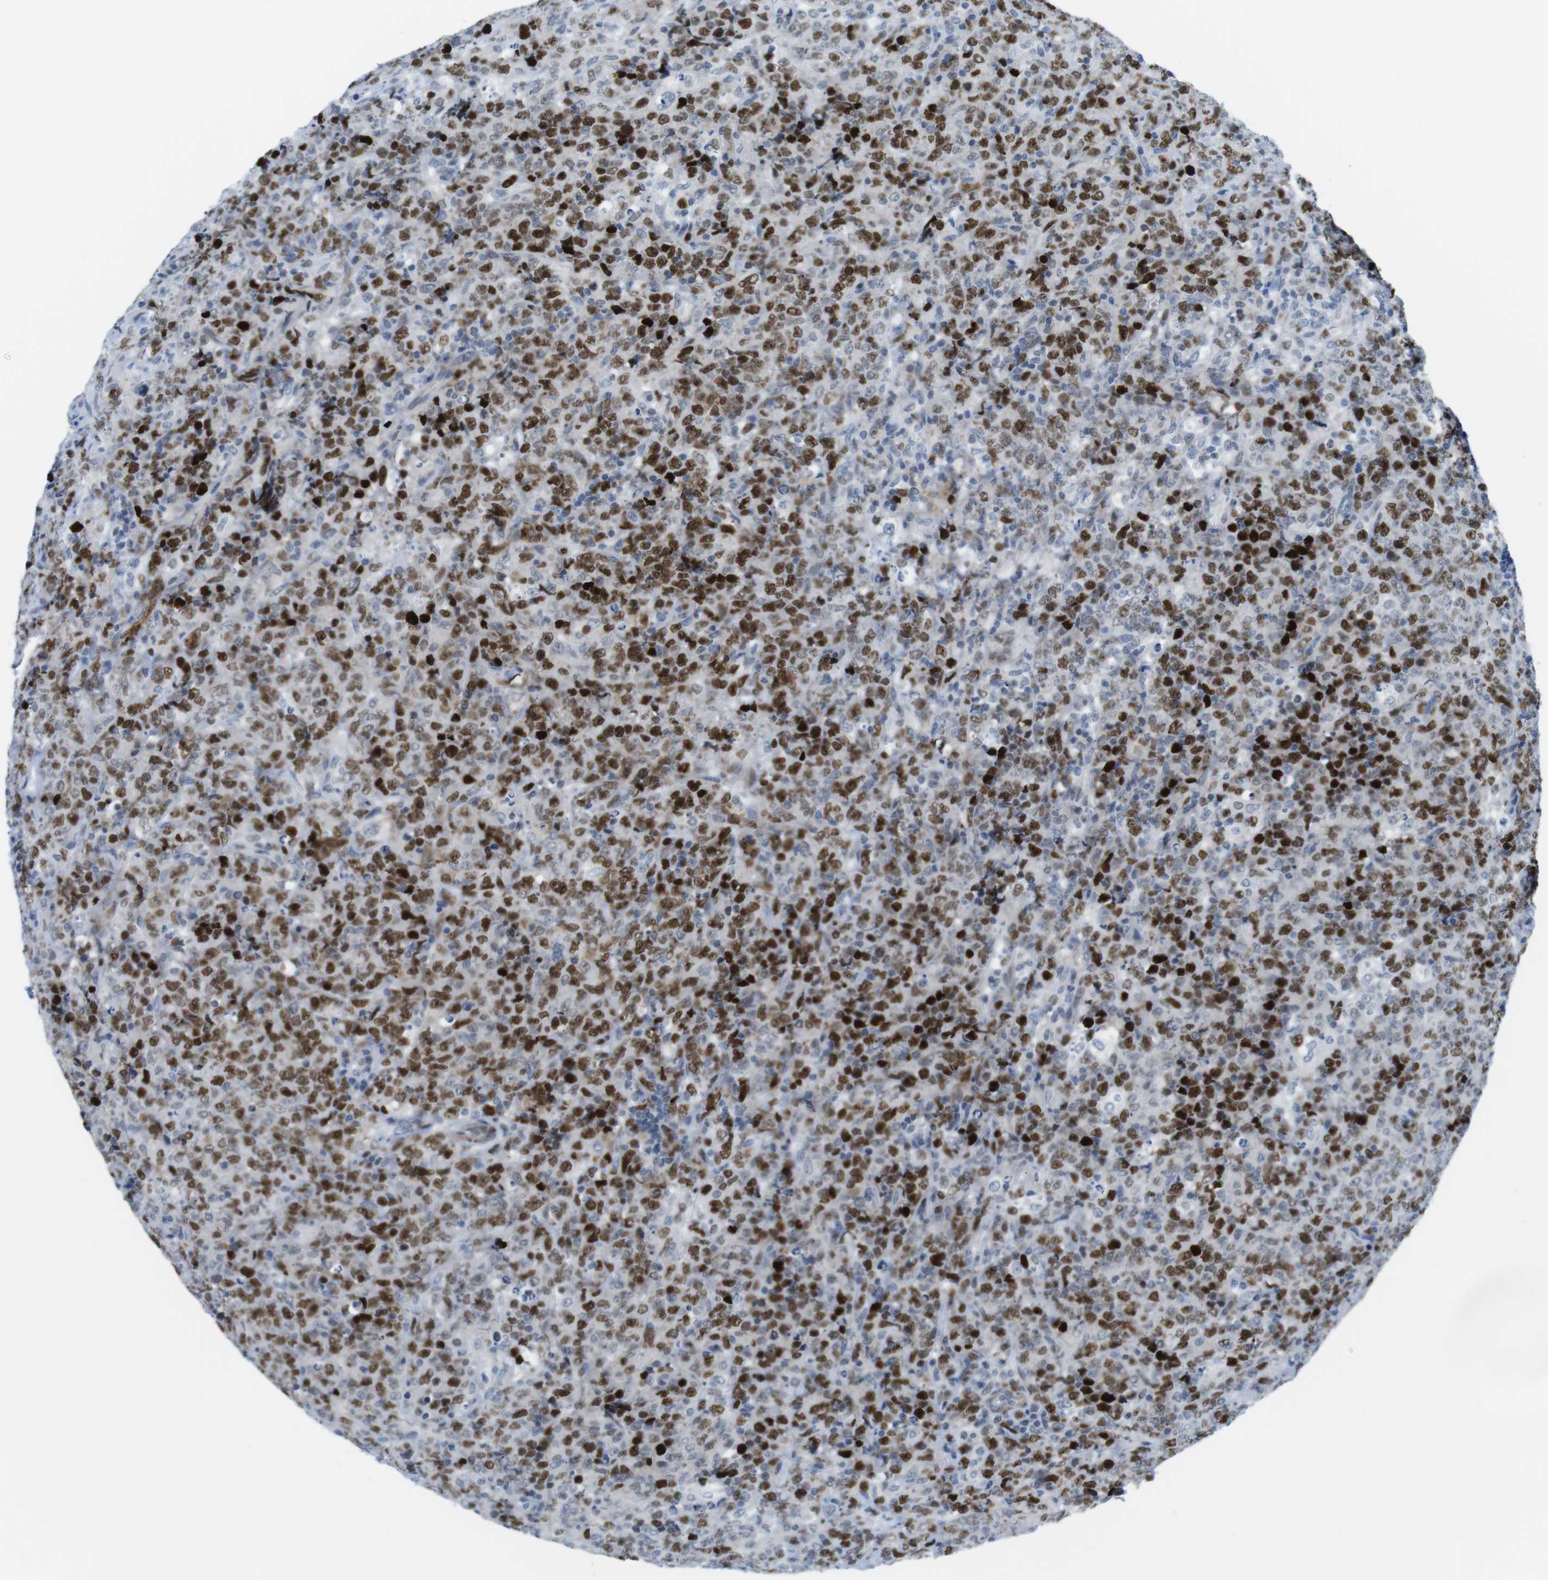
{"staining": {"intensity": "strong", "quantity": ">75%", "location": "nuclear"}, "tissue": "lymphoma", "cell_type": "Tumor cells", "image_type": "cancer", "snomed": [{"axis": "morphology", "description": "Malignant lymphoma, non-Hodgkin's type, High grade"}, {"axis": "topography", "description": "Tonsil"}], "caption": "Malignant lymphoma, non-Hodgkin's type (high-grade) was stained to show a protein in brown. There is high levels of strong nuclear expression in approximately >75% of tumor cells.", "gene": "CHAF1A", "patient": {"sex": "female", "age": 36}}